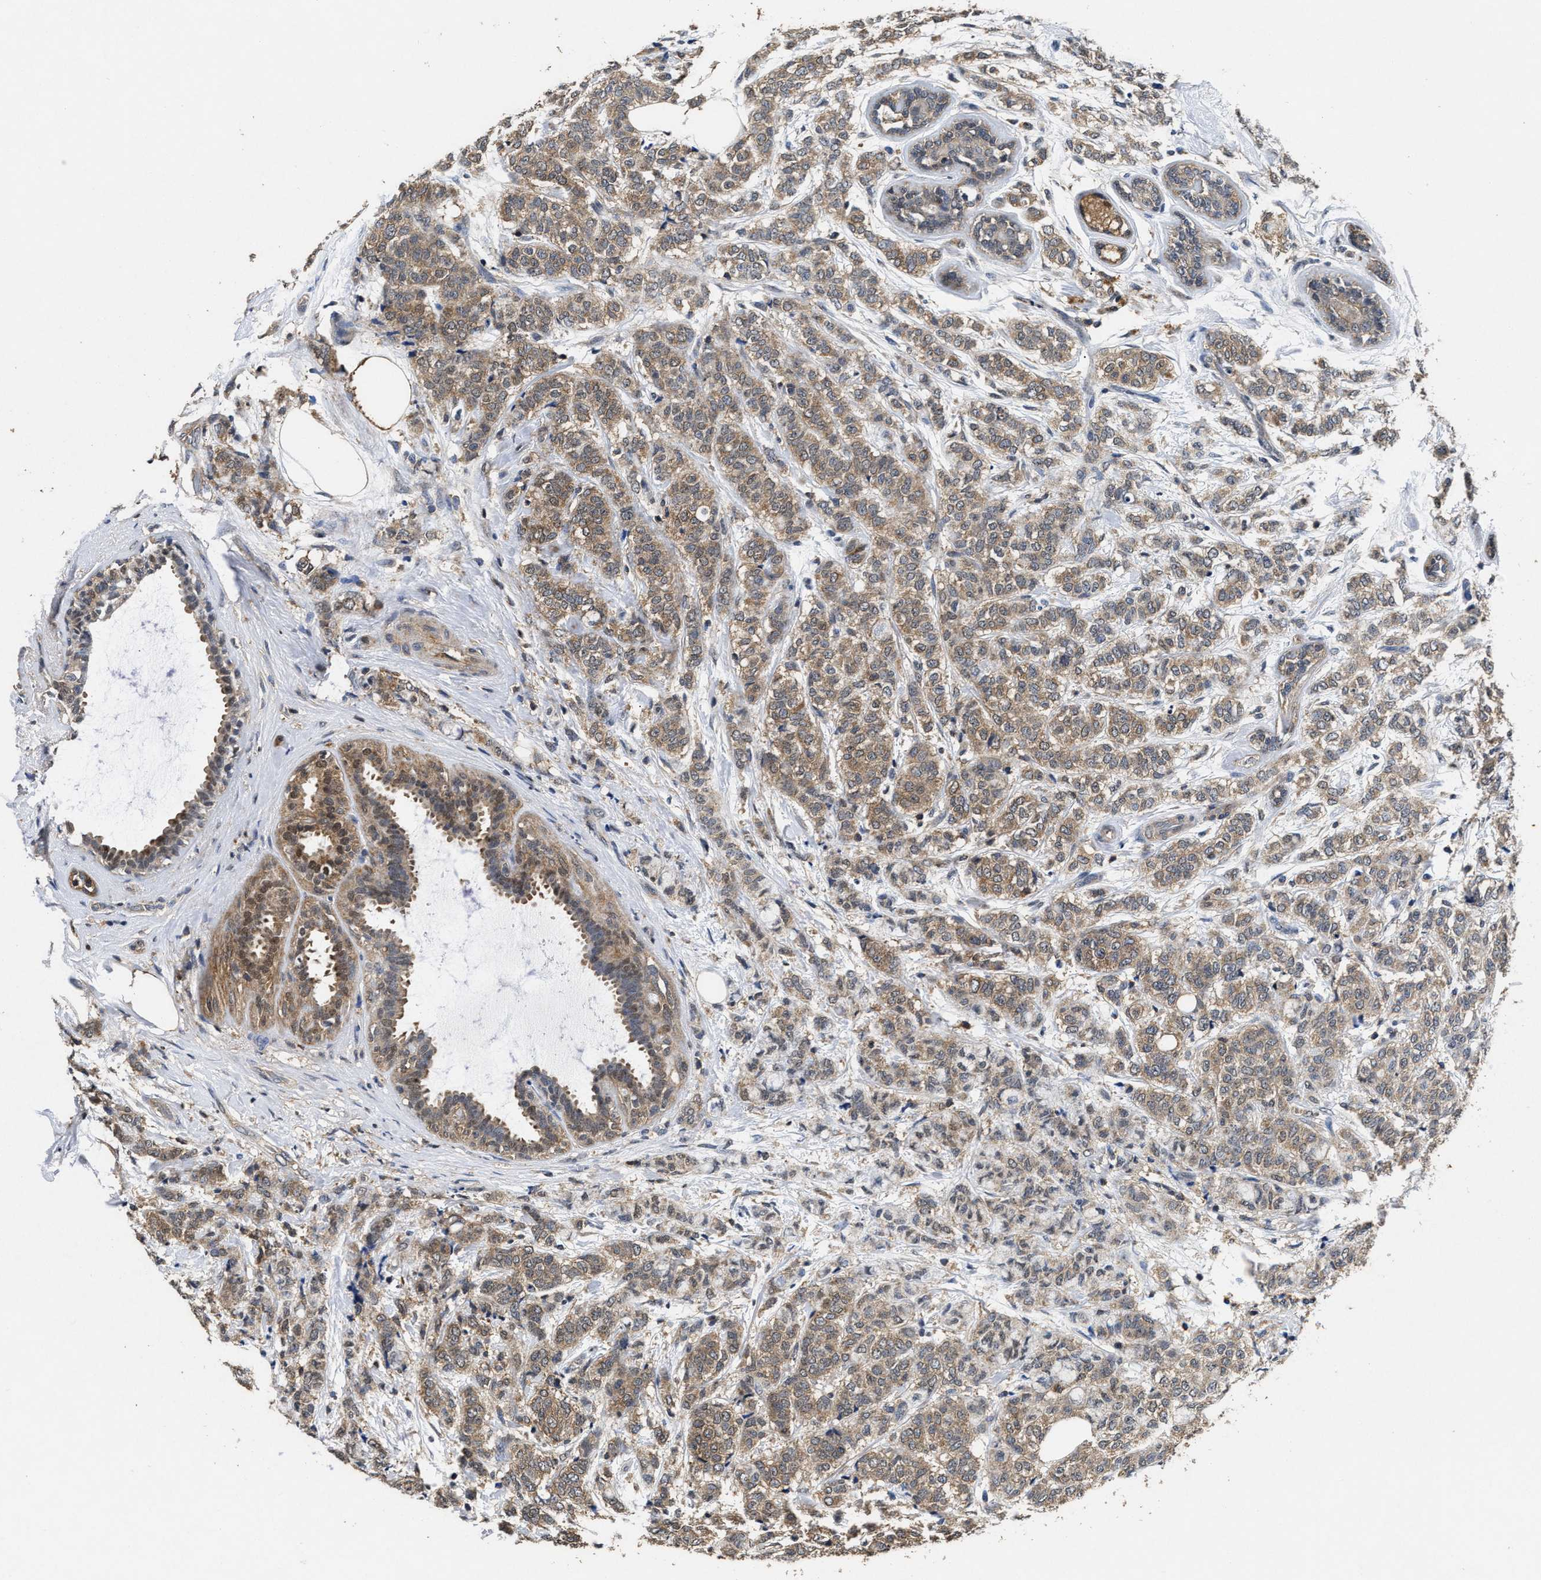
{"staining": {"intensity": "moderate", "quantity": ">75%", "location": "cytoplasmic/membranous"}, "tissue": "breast cancer", "cell_type": "Tumor cells", "image_type": "cancer", "snomed": [{"axis": "morphology", "description": "Lobular carcinoma"}, {"axis": "topography", "description": "Breast"}], "caption": "Immunohistochemical staining of human breast cancer exhibits moderate cytoplasmic/membranous protein expression in about >75% of tumor cells.", "gene": "ACAT2", "patient": {"sex": "female", "age": 60}}